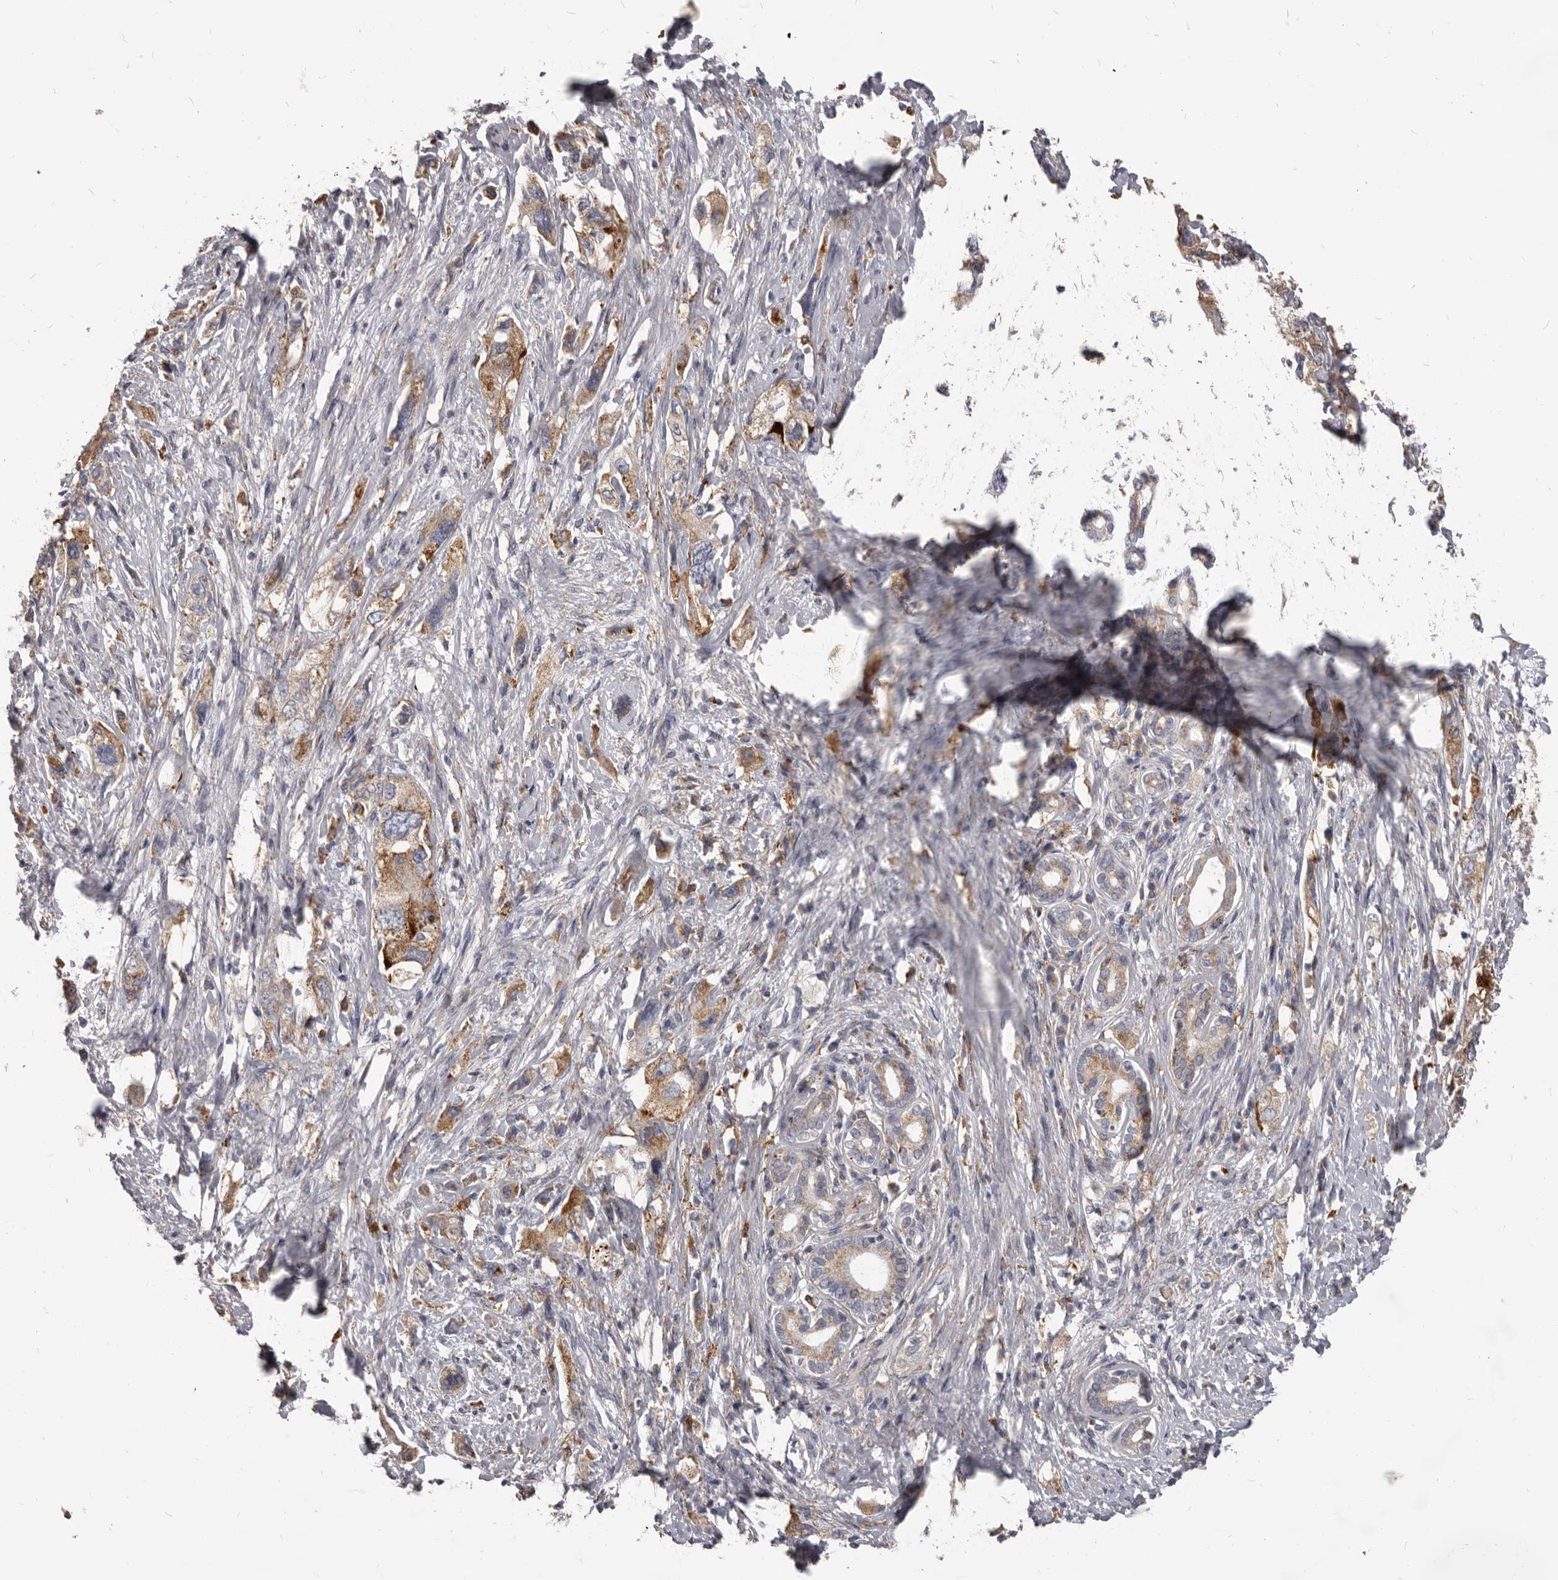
{"staining": {"intensity": "moderate", "quantity": ">75%", "location": "cytoplasmic/membranous"}, "tissue": "pancreatic cancer", "cell_type": "Tumor cells", "image_type": "cancer", "snomed": [{"axis": "morphology", "description": "Adenocarcinoma, NOS"}, {"axis": "topography", "description": "Pancreas"}], "caption": "Adenocarcinoma (pancreatic) stained with a protein marker demonstrates moderate staining in tumor cells.", "gene": "PI4K2A", "patient": {"sex": "female", "age": 73}}